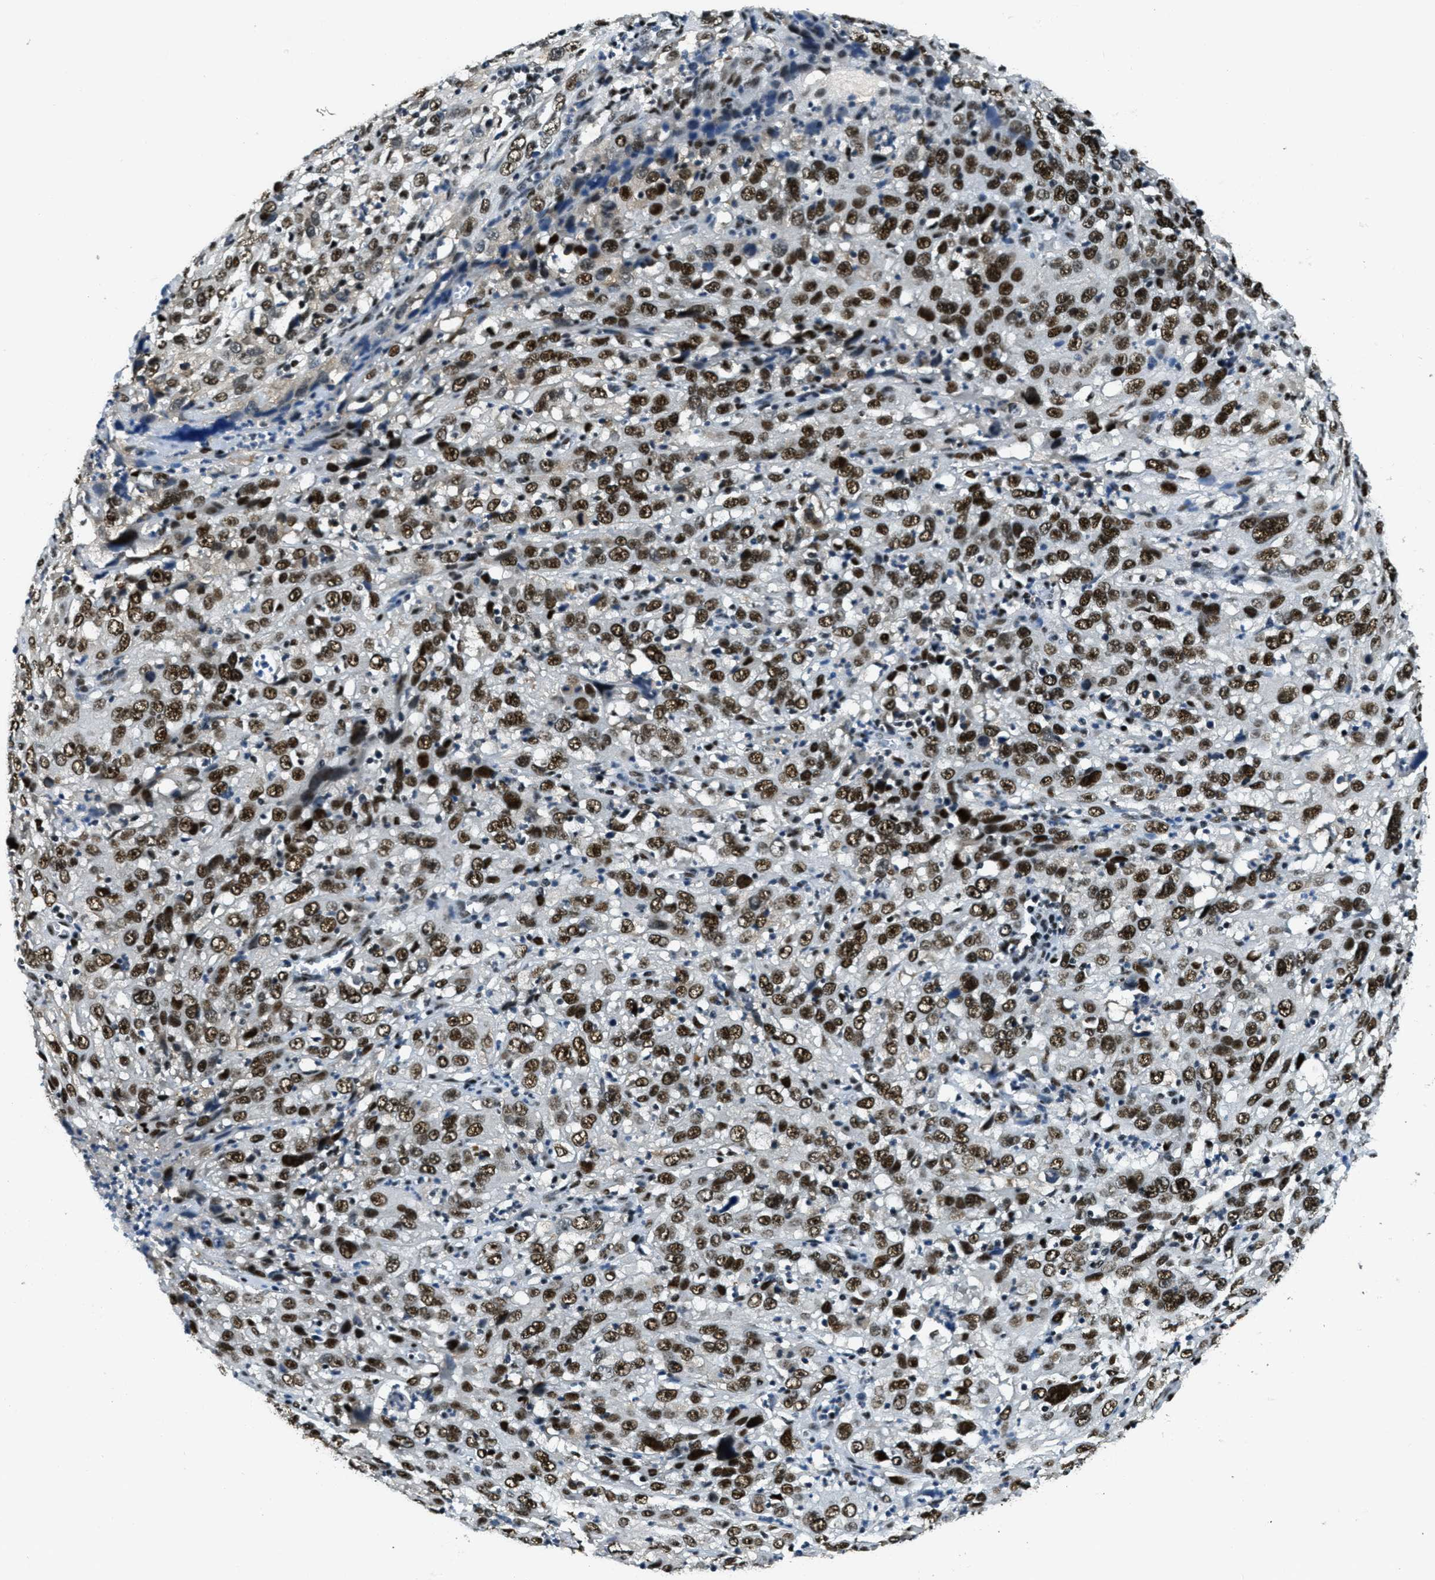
{"staining": {"intensity": "strong", "quantity": ">75%", "location": "nuclear"}, "tissue": "cervical cancer", "cell_type": "Tumor cells", "image_type": "cancer", "snomed": [{"axis": "morphology", "description": "Squamous cell carcinoma, NOS"}, {"axis": "topography", "description": "Cervix"}], "caption": "Cervical cancer stained with IHC reveals strong nuclear expression in about >75% of tumor cells. (Stains: DAB (3,3'-diaminobenzidine) in brown, nuclei in blue, Microscopy: brightfield microscopy at high magnification).", "gene": "SSB", "patient": {"sex": "female", "age": 32}}